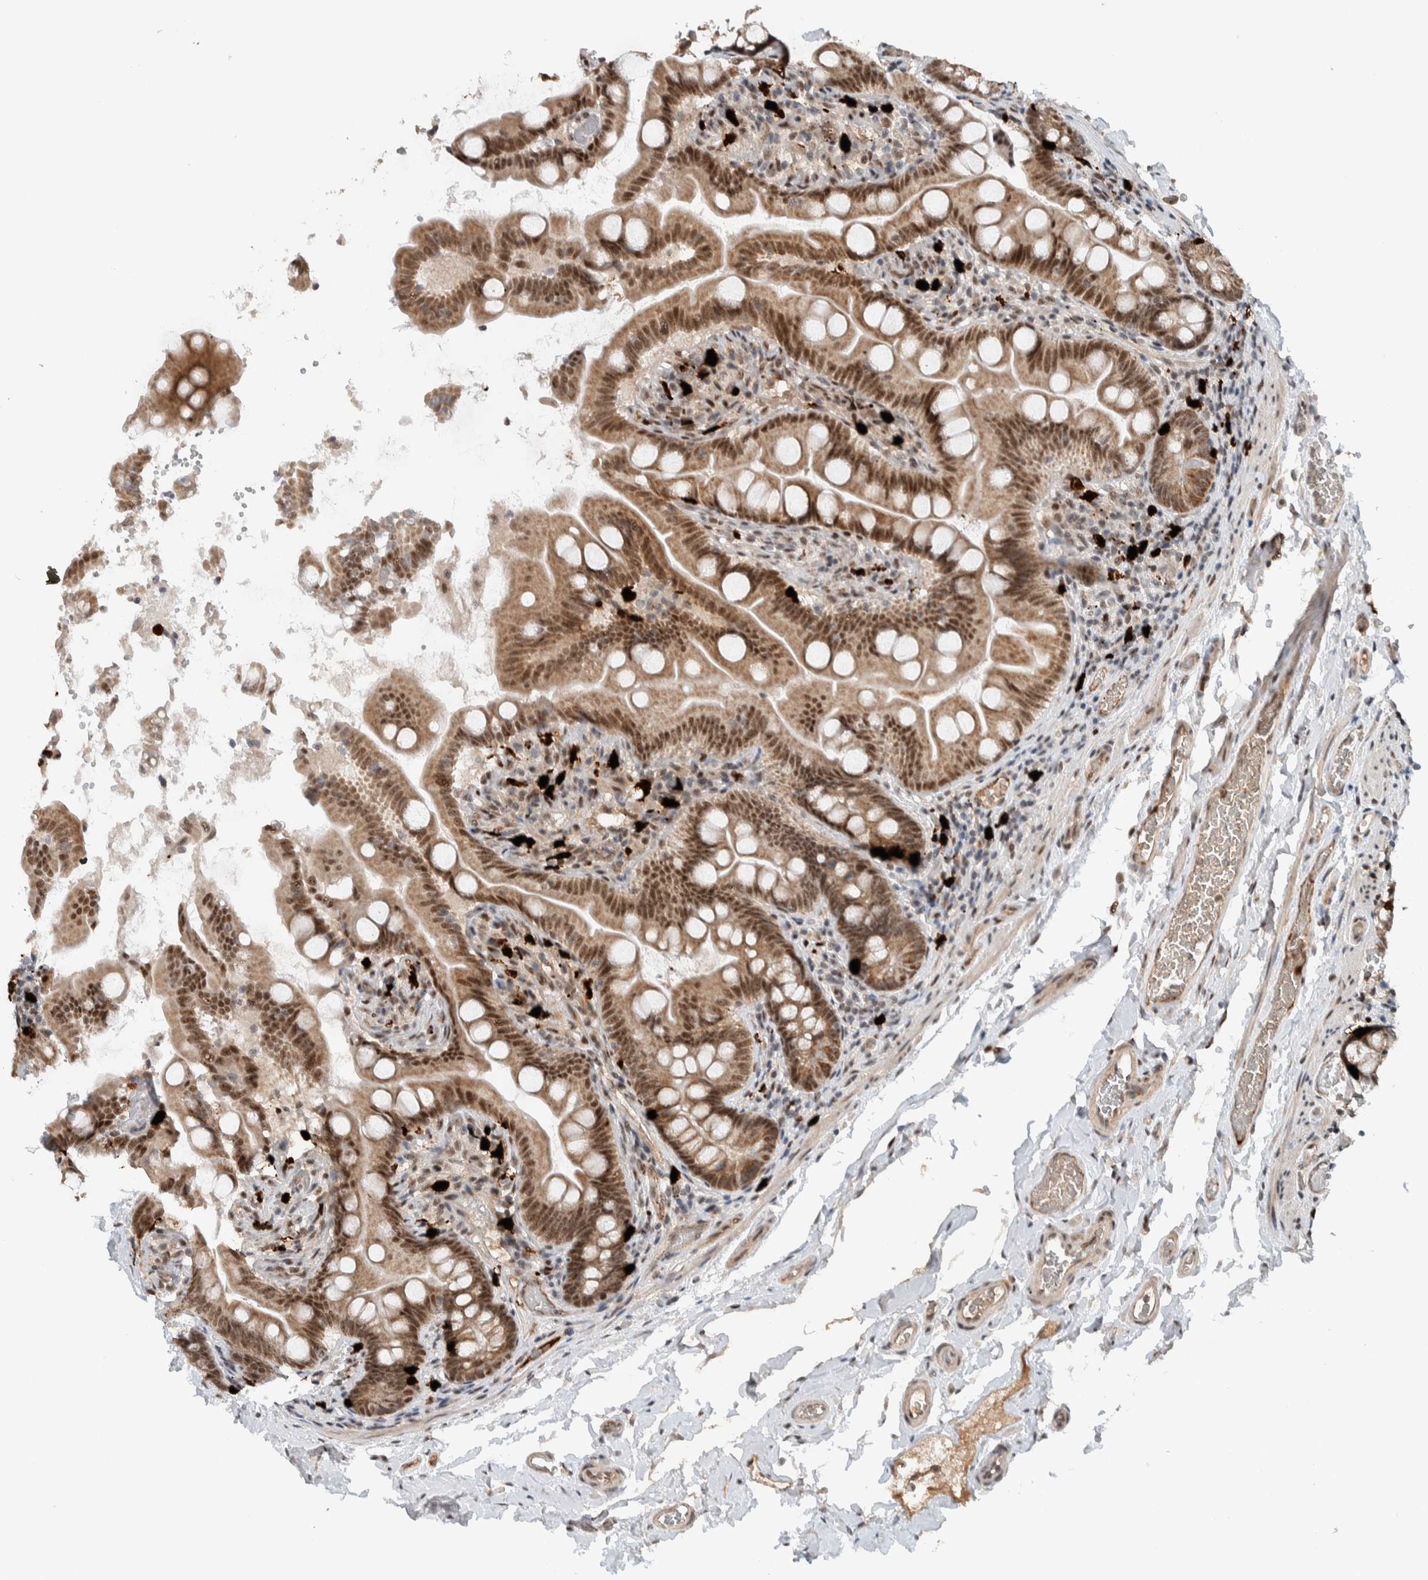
{"staining": {"intensity": "moderate", "quantity": ">75%", "location": "cytoplasmic/membranous,nuclear"}, "tissue": "small intestine", "cell_type": "Glandular cells", "image_type": "normal", "snomed": [{"axis": "morphology", "description": "Normal tissue, NOS"}, {"axis": "topography", "description": "Small intestine"}], "caption": "Unremarkable small intestine was stained to show a protein in brown. There is medium levels of moderate cytoplasmic/membranous,nuclear expression in approximately >75% of glandular cells.", "gene": "ZFP91", "patient": {"sex": "female", "age": 56}}